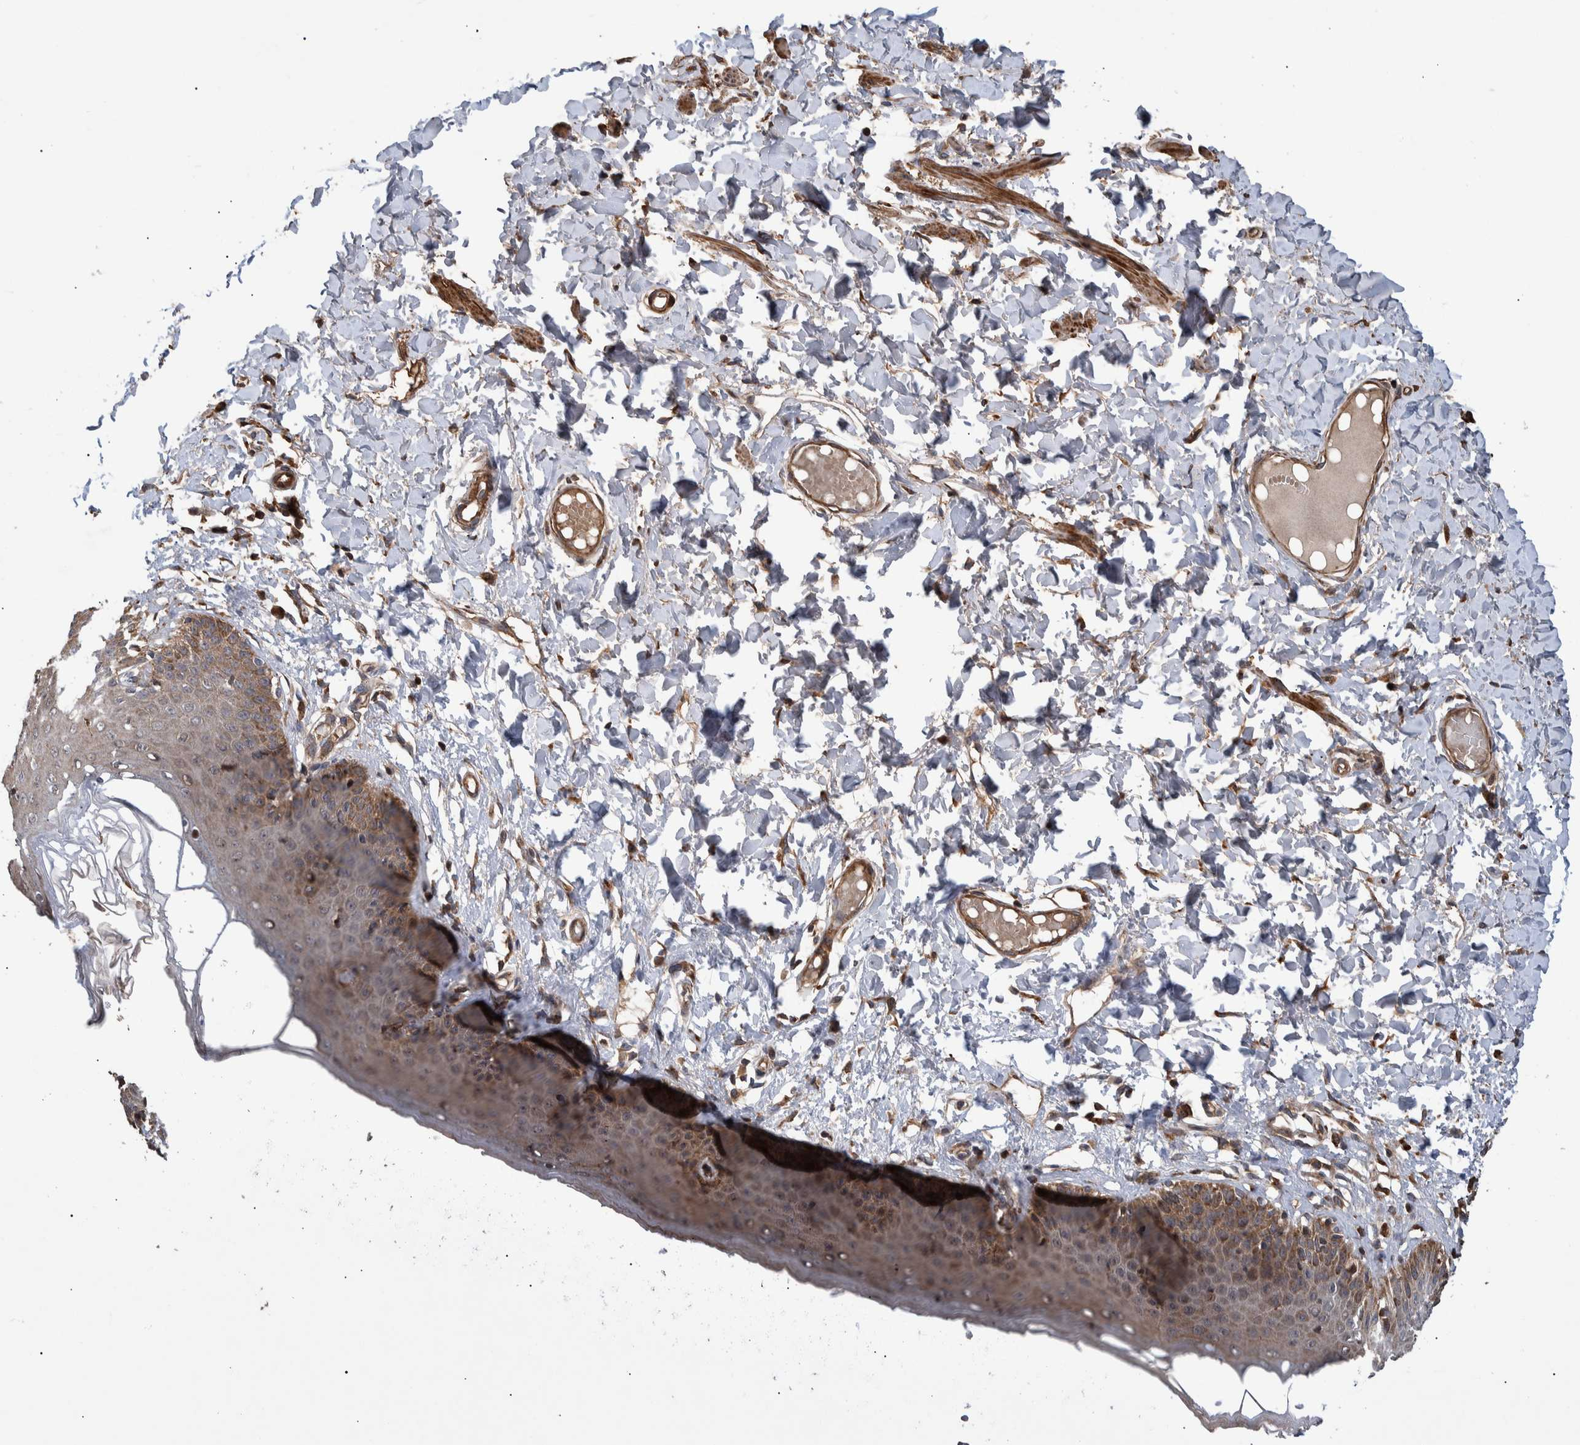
{"staining": {"intensity": "moderate", "quantity": ">75%", "location": "cytoplasmic/membranous,nuclear"}, "tissue": "skin", "cell_type": "Epidermal cells", "image_type": "normal", "snomed": [{"axis": "morphology", "description": "Normal tissue, NOS"}, {"axis": "topography", "description": "Vulva"}], "caption": "An immunohistochemistry (IHC) photomicrograph of unremarkable tissue is shown. Protein staining in brown highlights moderate cytoplasmic/membranous,nuclear positivity in skin within epidermal cells. Using DAB (3,3'-diaminobenzidine) (brown) and hematoxylin (blue) stains, captured at high magnification using brightfield microscopy.", "gene": "B3GNTL1", "patient": {"sex": "female", "age": 66}}